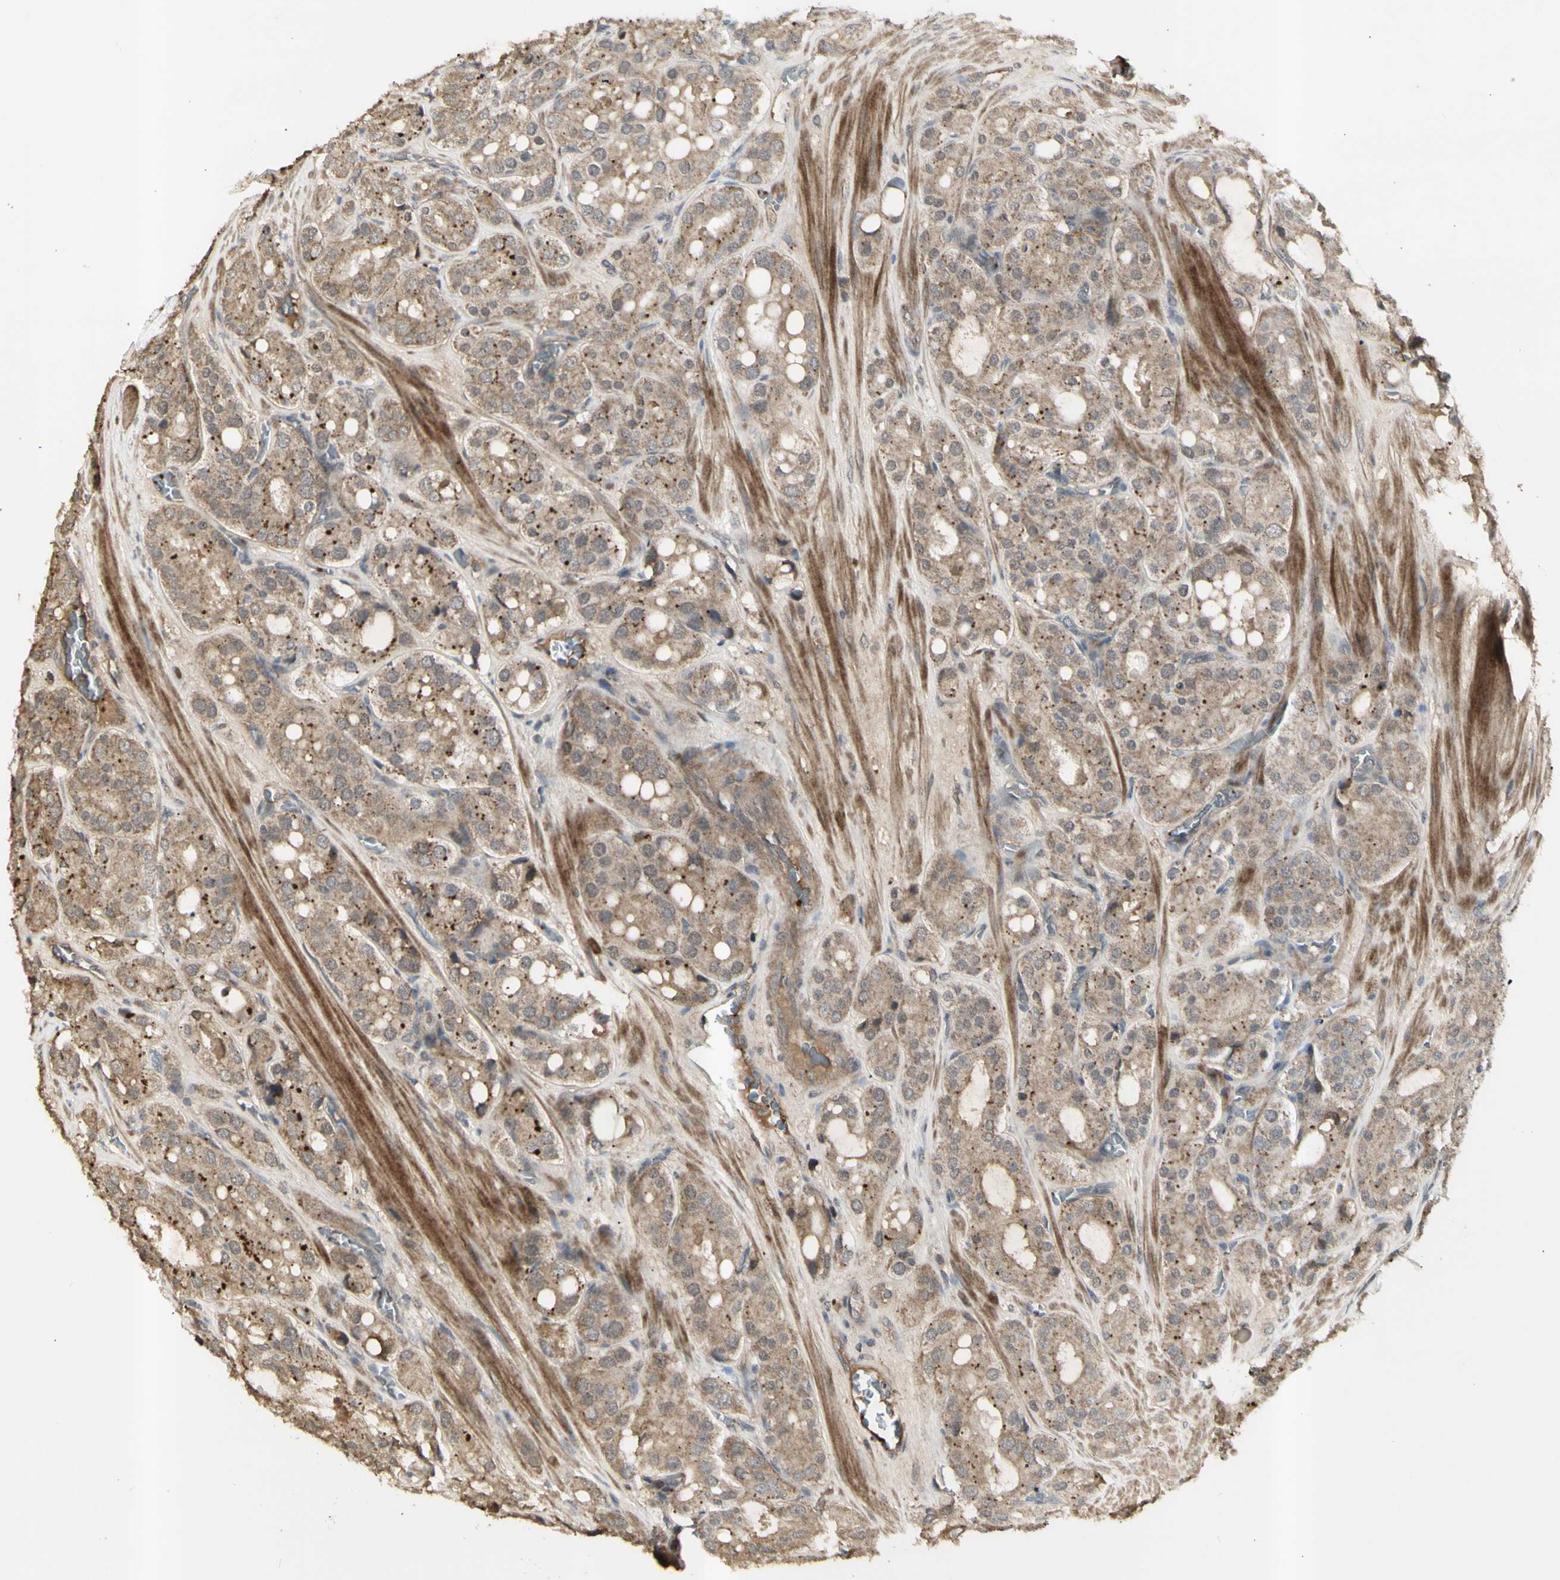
{"staining": {"intensity": "moderate", "quantity": ">75%", "location": "cytoplasmic/membranous"}, "tissue": "prostate cancer", "cell_type": "Tumor cells", "image_type": "cancer", "snomed": [{"axis": "morphology", "description": "Adenocarcinoma, High grade"}, {"axis": "topography", "description": "Prostate"}], "caption": "Tumor cells reveal medium levels of moderate cytoplasmic/membranous staining in about >75% of cells in prostate cancer (adenocarcinoma (high-grade)).", "gene": "ALOX12", "patient": {"sex": "male", "age": 65}}